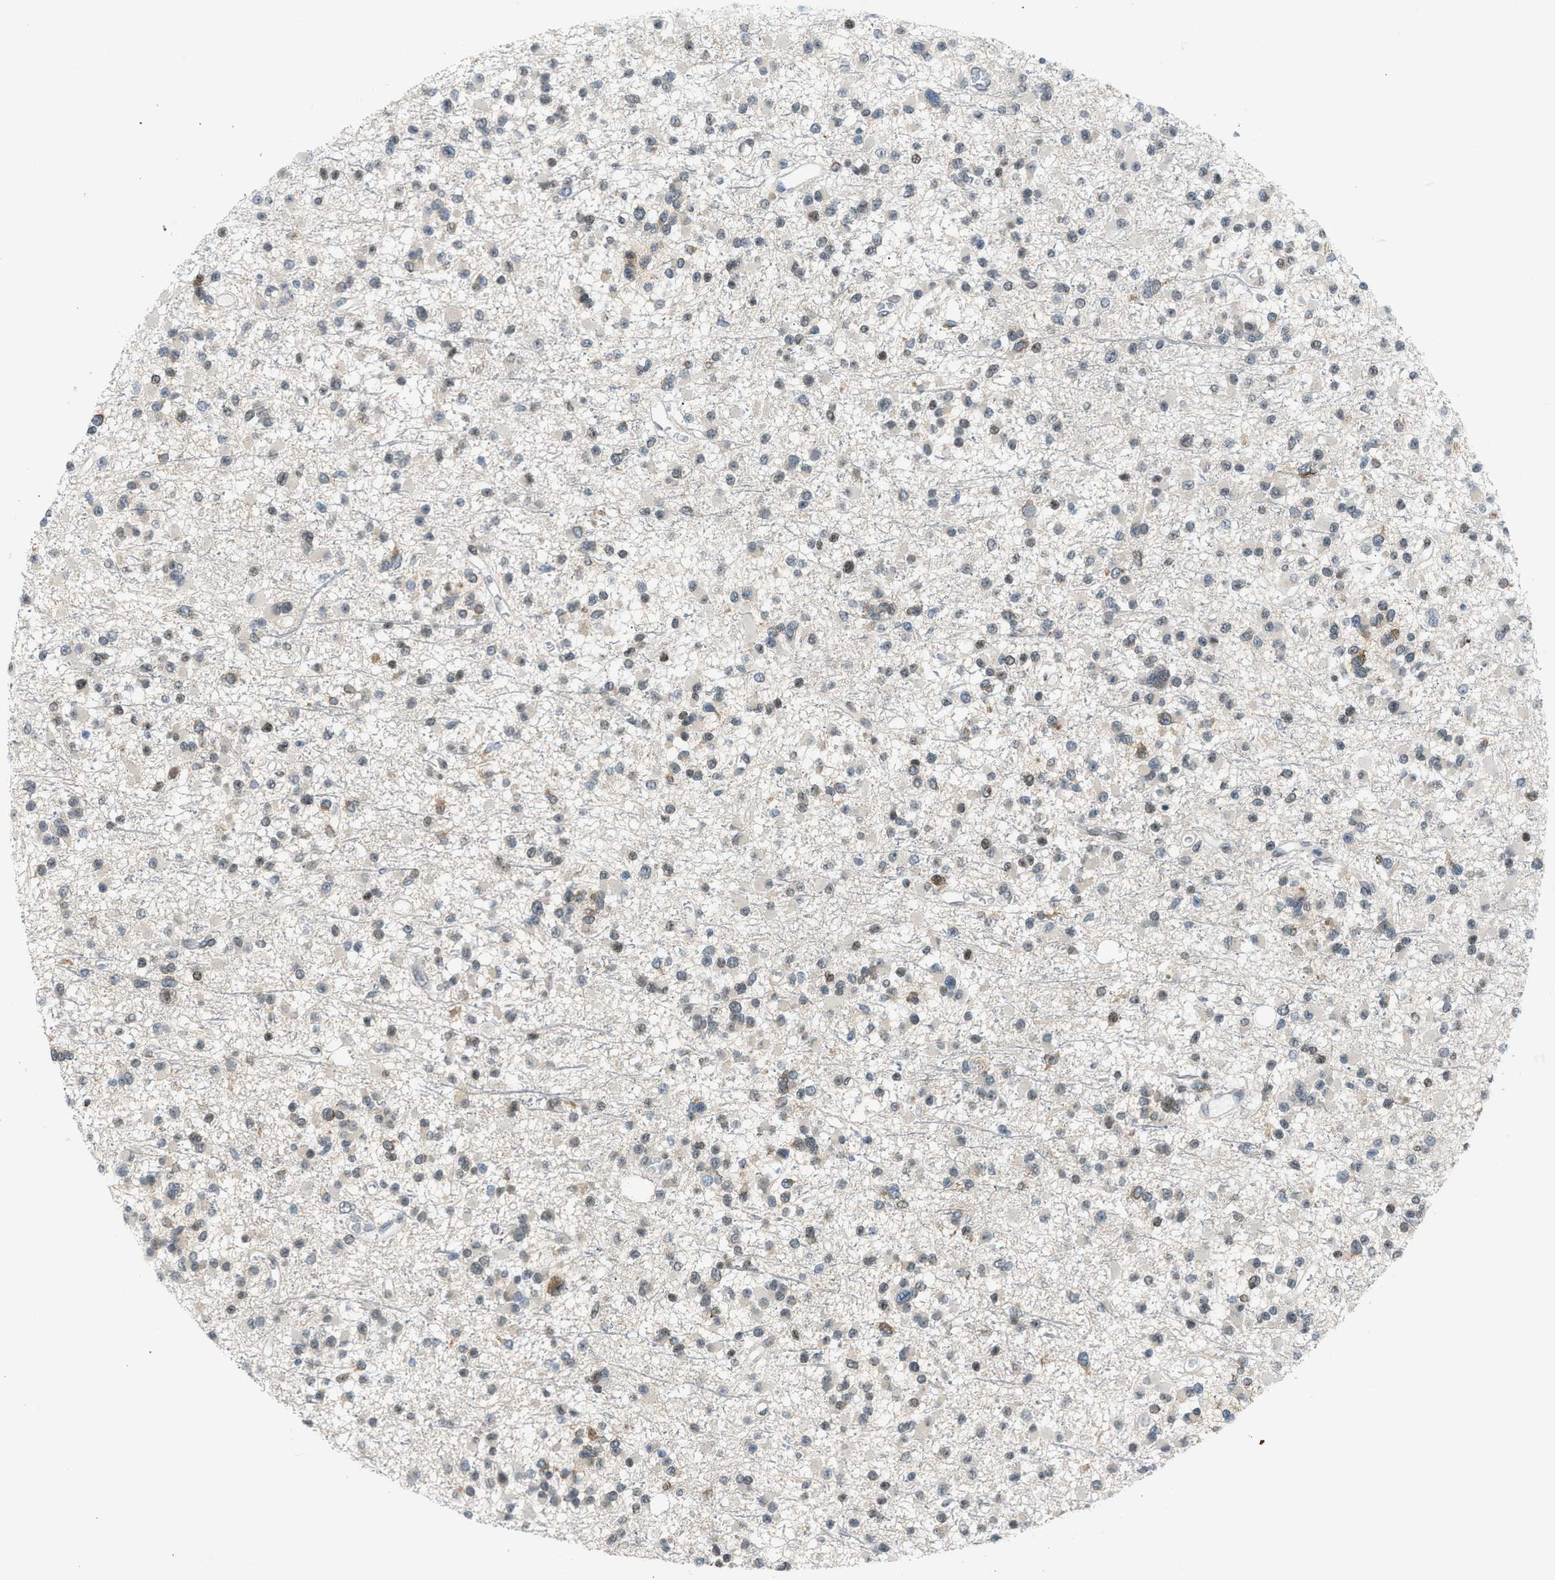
{"staining": {"intensity": "moderate", "quantity": "<25%", "location": "cytoplasmic/membranous"}, "tissue": "glioma", "cell_type": "Tumor cells", "image_type": "cancer", "snomed": [{"axis": "morphology", "description": "Glioma, malignant, Low grade"}, {"axis": "topography", "description": "Brain"}], "caption": "Human malignant glioma (low-grade) stained with a protein marker reveals moderate staining in tumor cells.", "gene": "NPS", "patient": {"sex": "female", "age": 22}}